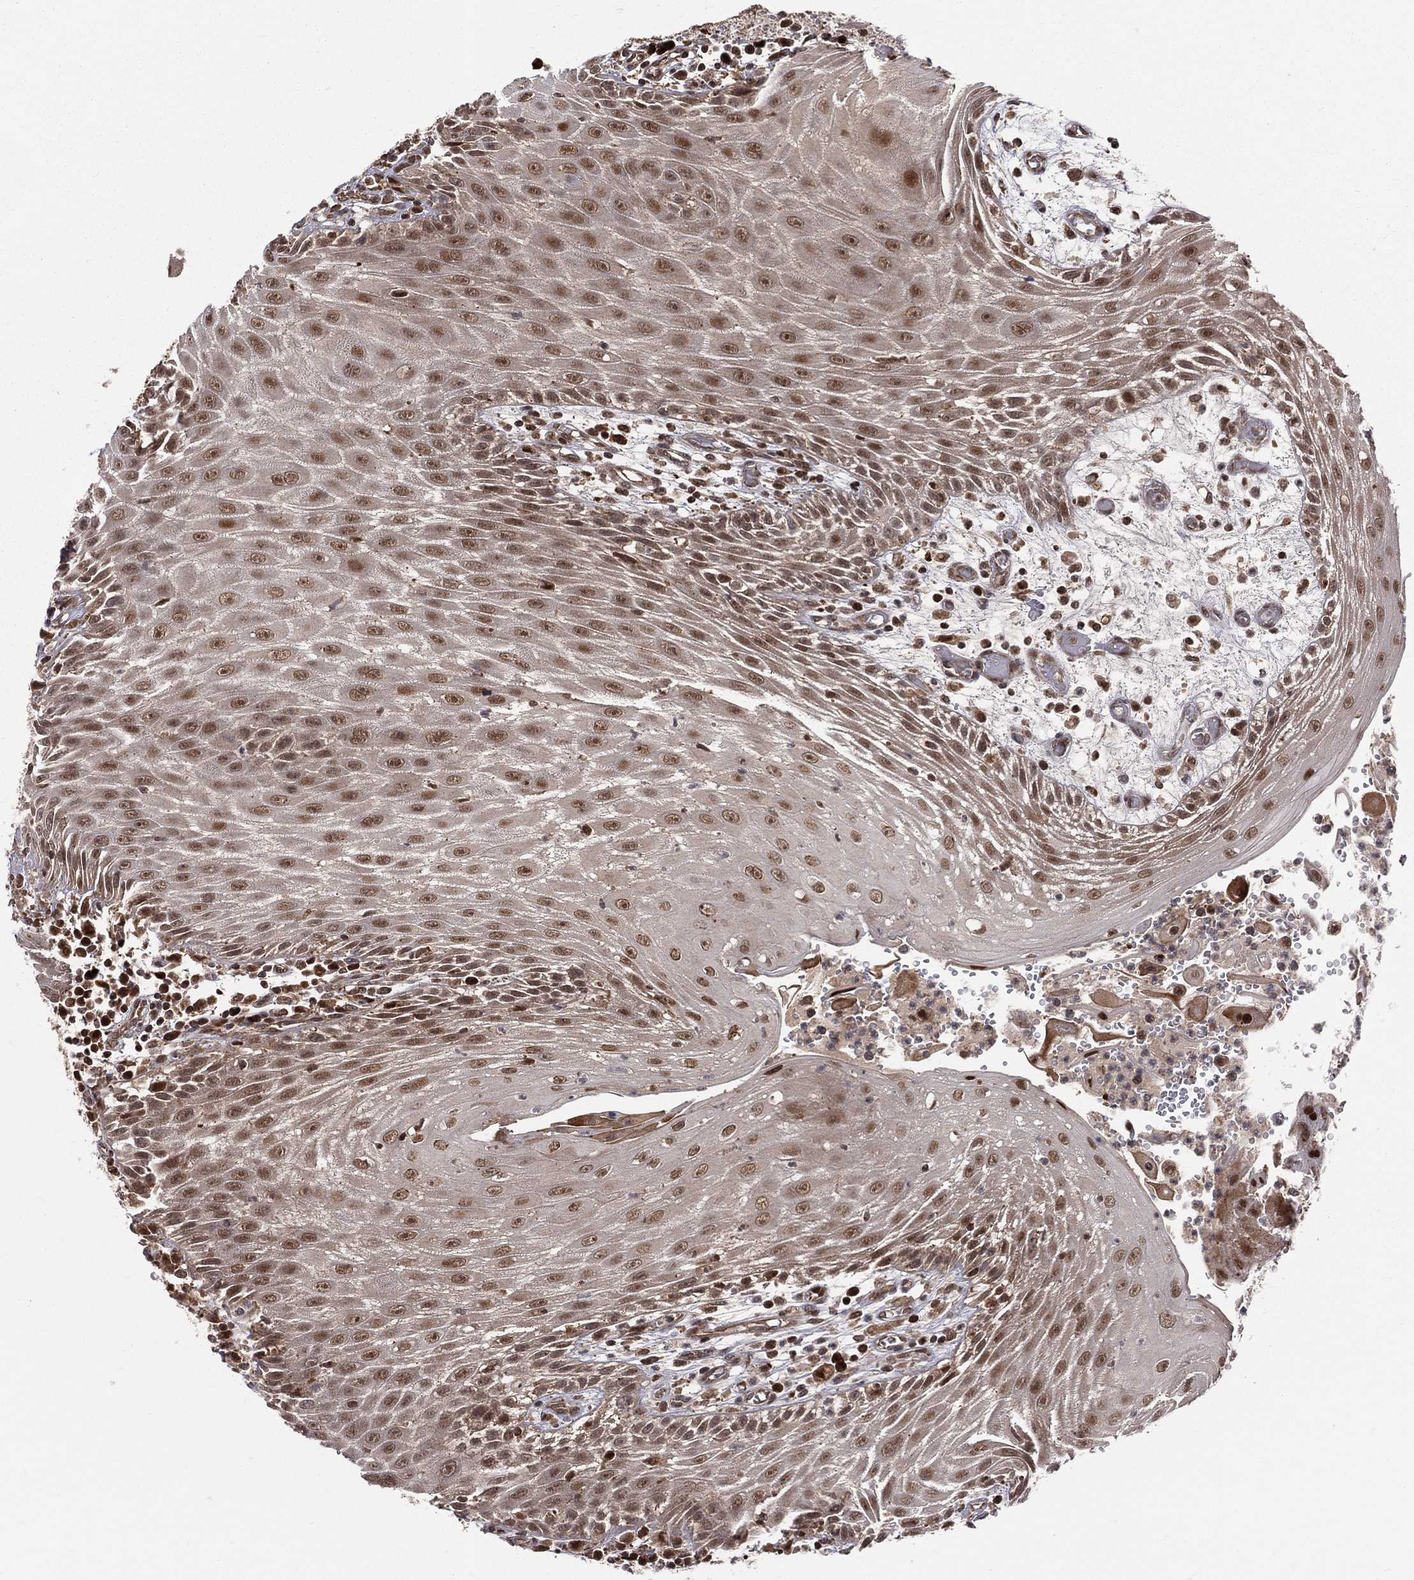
{"staining": {"intensity": "moderate", "quantity": ">75%", "location": "nuclear"}, "tissue": "head and neck cancer", "cell_type": "Tumor cells", "image_type": "cancer", "snomed": [{"axis": "morphology", "description": "Squamous cell carcinoma, NOS"}, {"axis": "topography", "description": "Oral tissue"}, {"axis": "topography", "description": "Head-Neck"}], "caption": "Head and neck cancer stained with immunohistochemistry reveals moderate nuclear staining in about >75% of tumor cells.", "gene": "MDM2", "patient": {"sex": "male", "age": 58}}